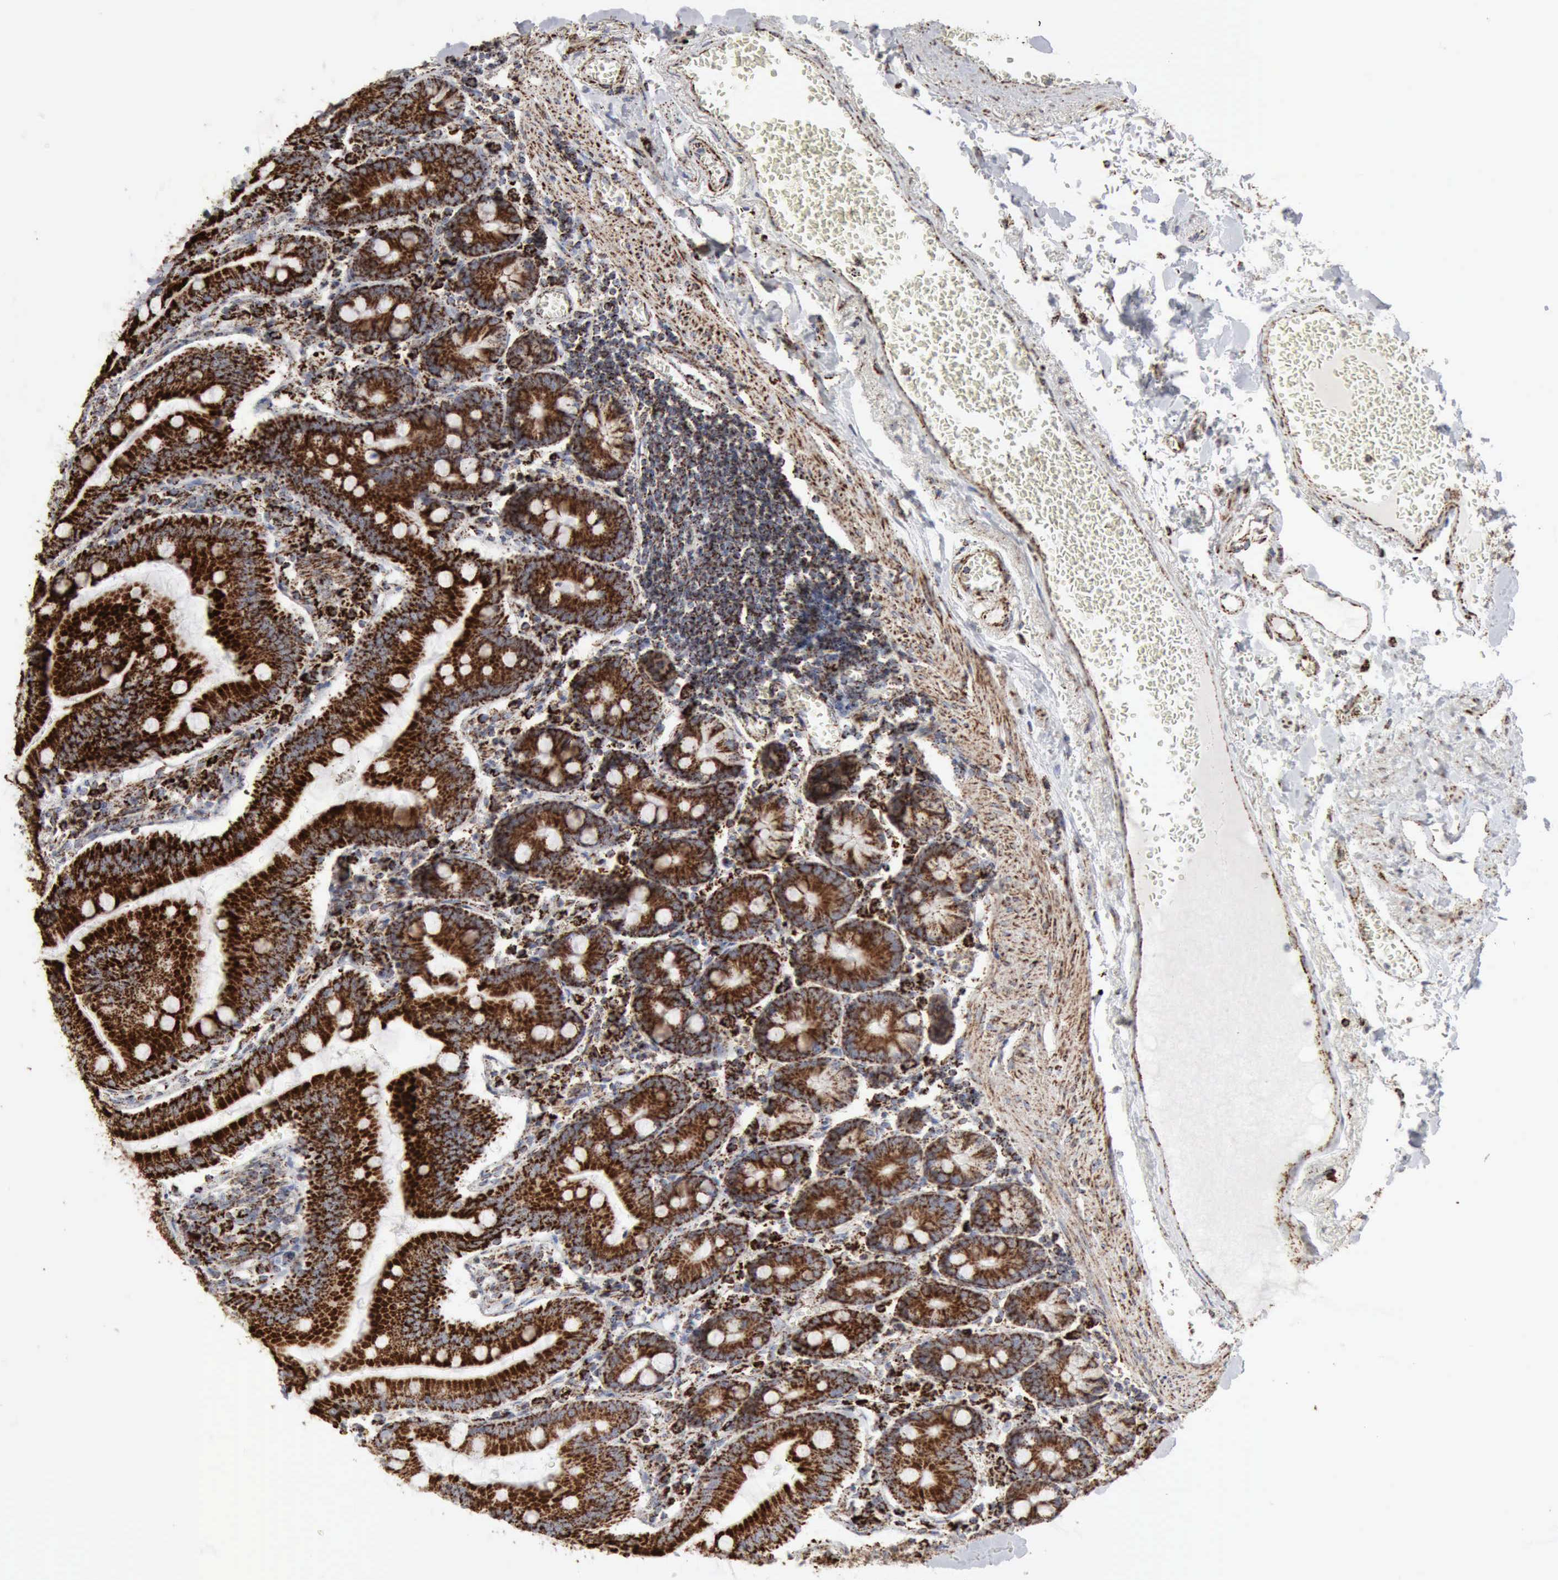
{"staining": {"intensity": "strong", "quantity": ">75%", "location": "cytoplasmic/membranous"}, "tissue": "small intestine", "cell_type": "Glandular cells", "image_type": "normal", "snomed": [{"axis": "morphology", "description": "Normal tissue, NOS"}, {"axis": "topography", "description": "Small intestine"}], "caption": "Strong cytoplasmic/membranous protein staining is identified in about >75% of glandular cells in small intestine.", "gene": "ACO2", "patient": {"sex": "male", "age": 71}}